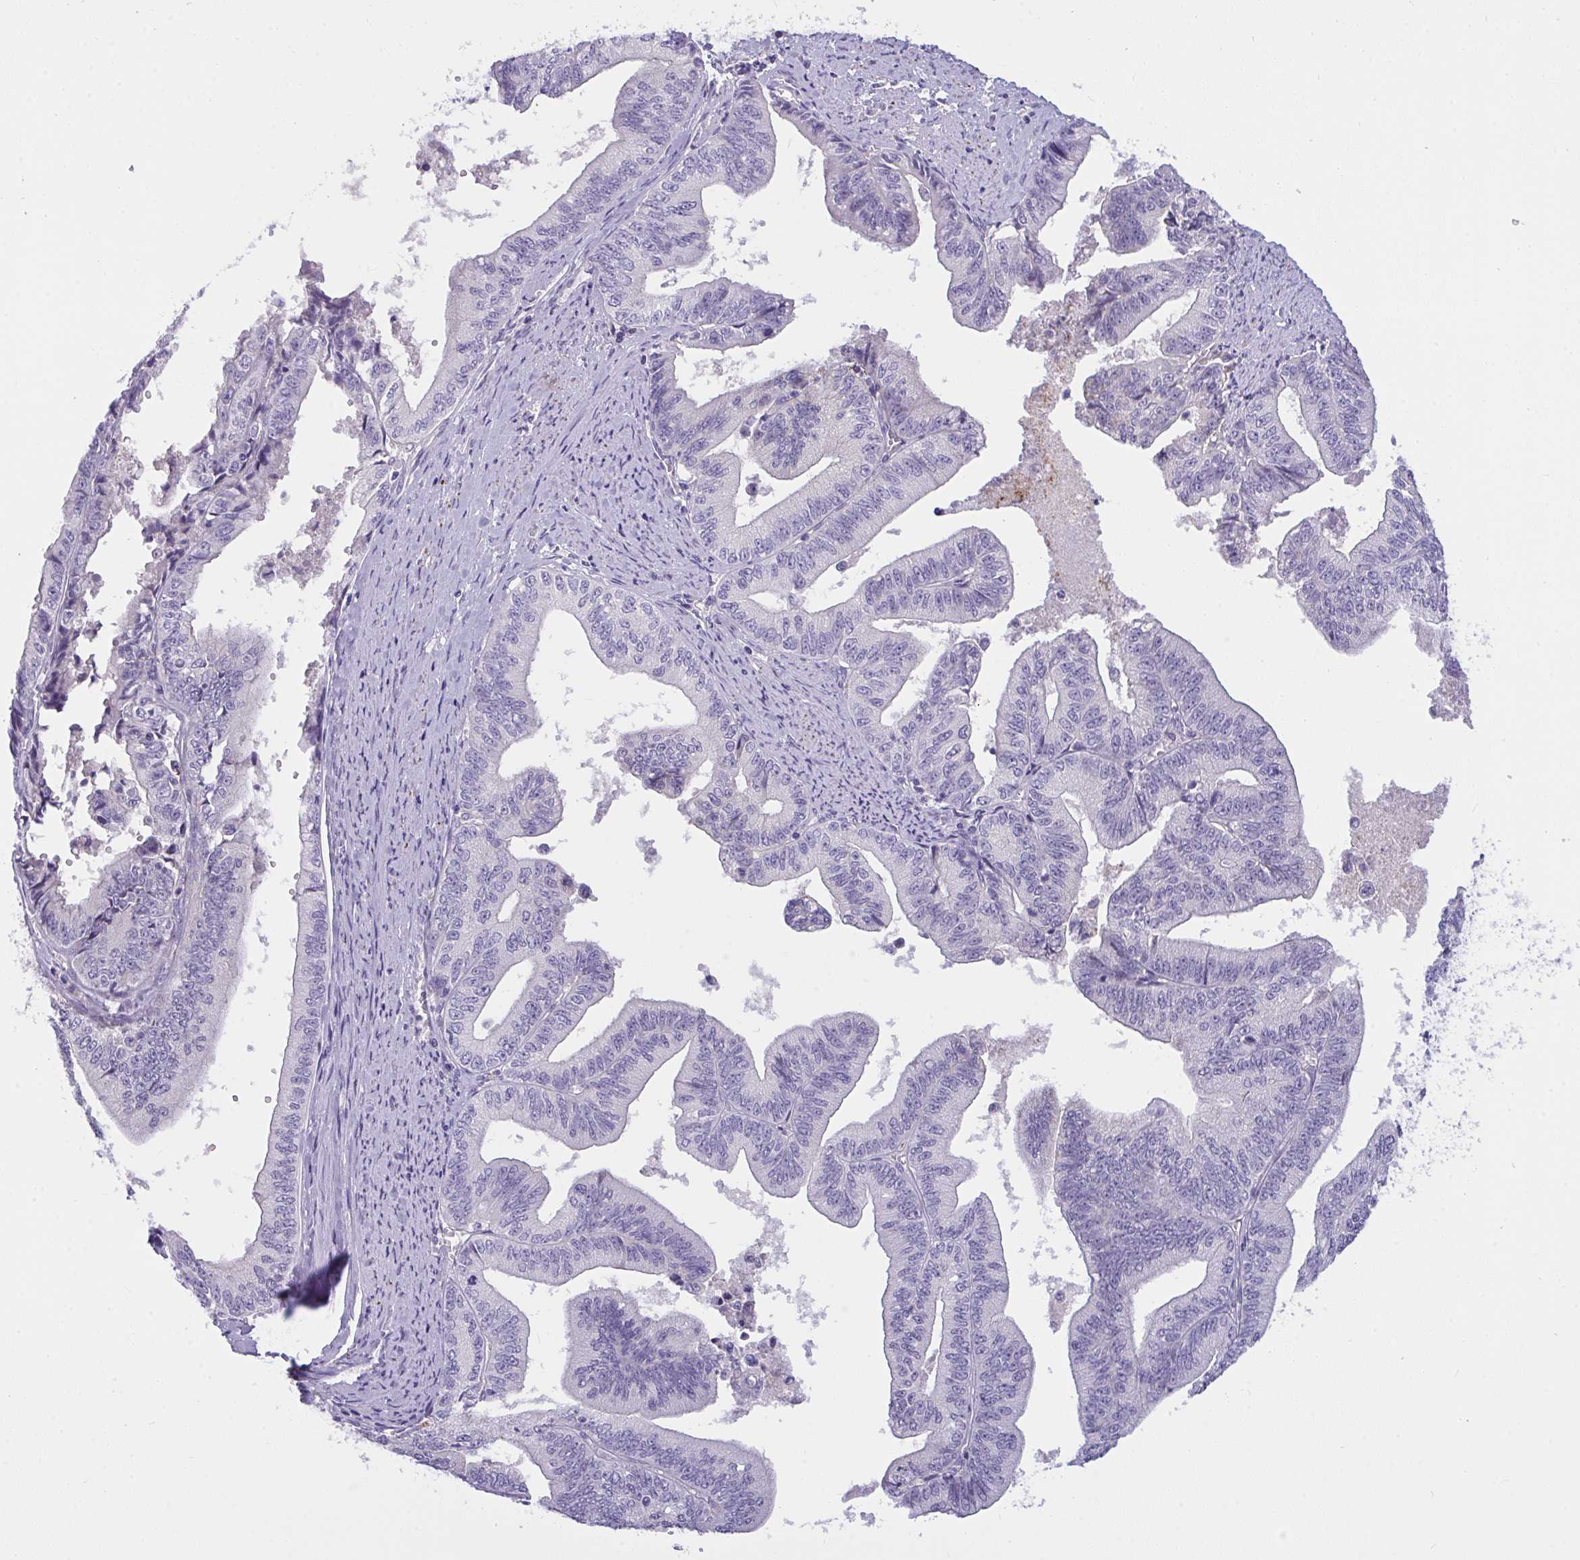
{"staining": {"intensity": "negative", "quantity": "none", "location": "none"}, "tissue": "endometrial cancer", "cell_type": "Tumor cells", "image_type": "cancer", "snomed": [{"axis": "morphology", "description": "Adenocarcinoma, NOS"}, {"axis": "topography", "description": "Endometrium"}], "caption": "Immunohistochemistry (IHC) image of neoplastic tissue: human endometrial cancer stained with DAB (3,3'-diaminobenzidine) exhibits no significant protein positivity in tumor cells.", "gene": "SEMA6B", "patient": {"sex": "female", "age": 65}}